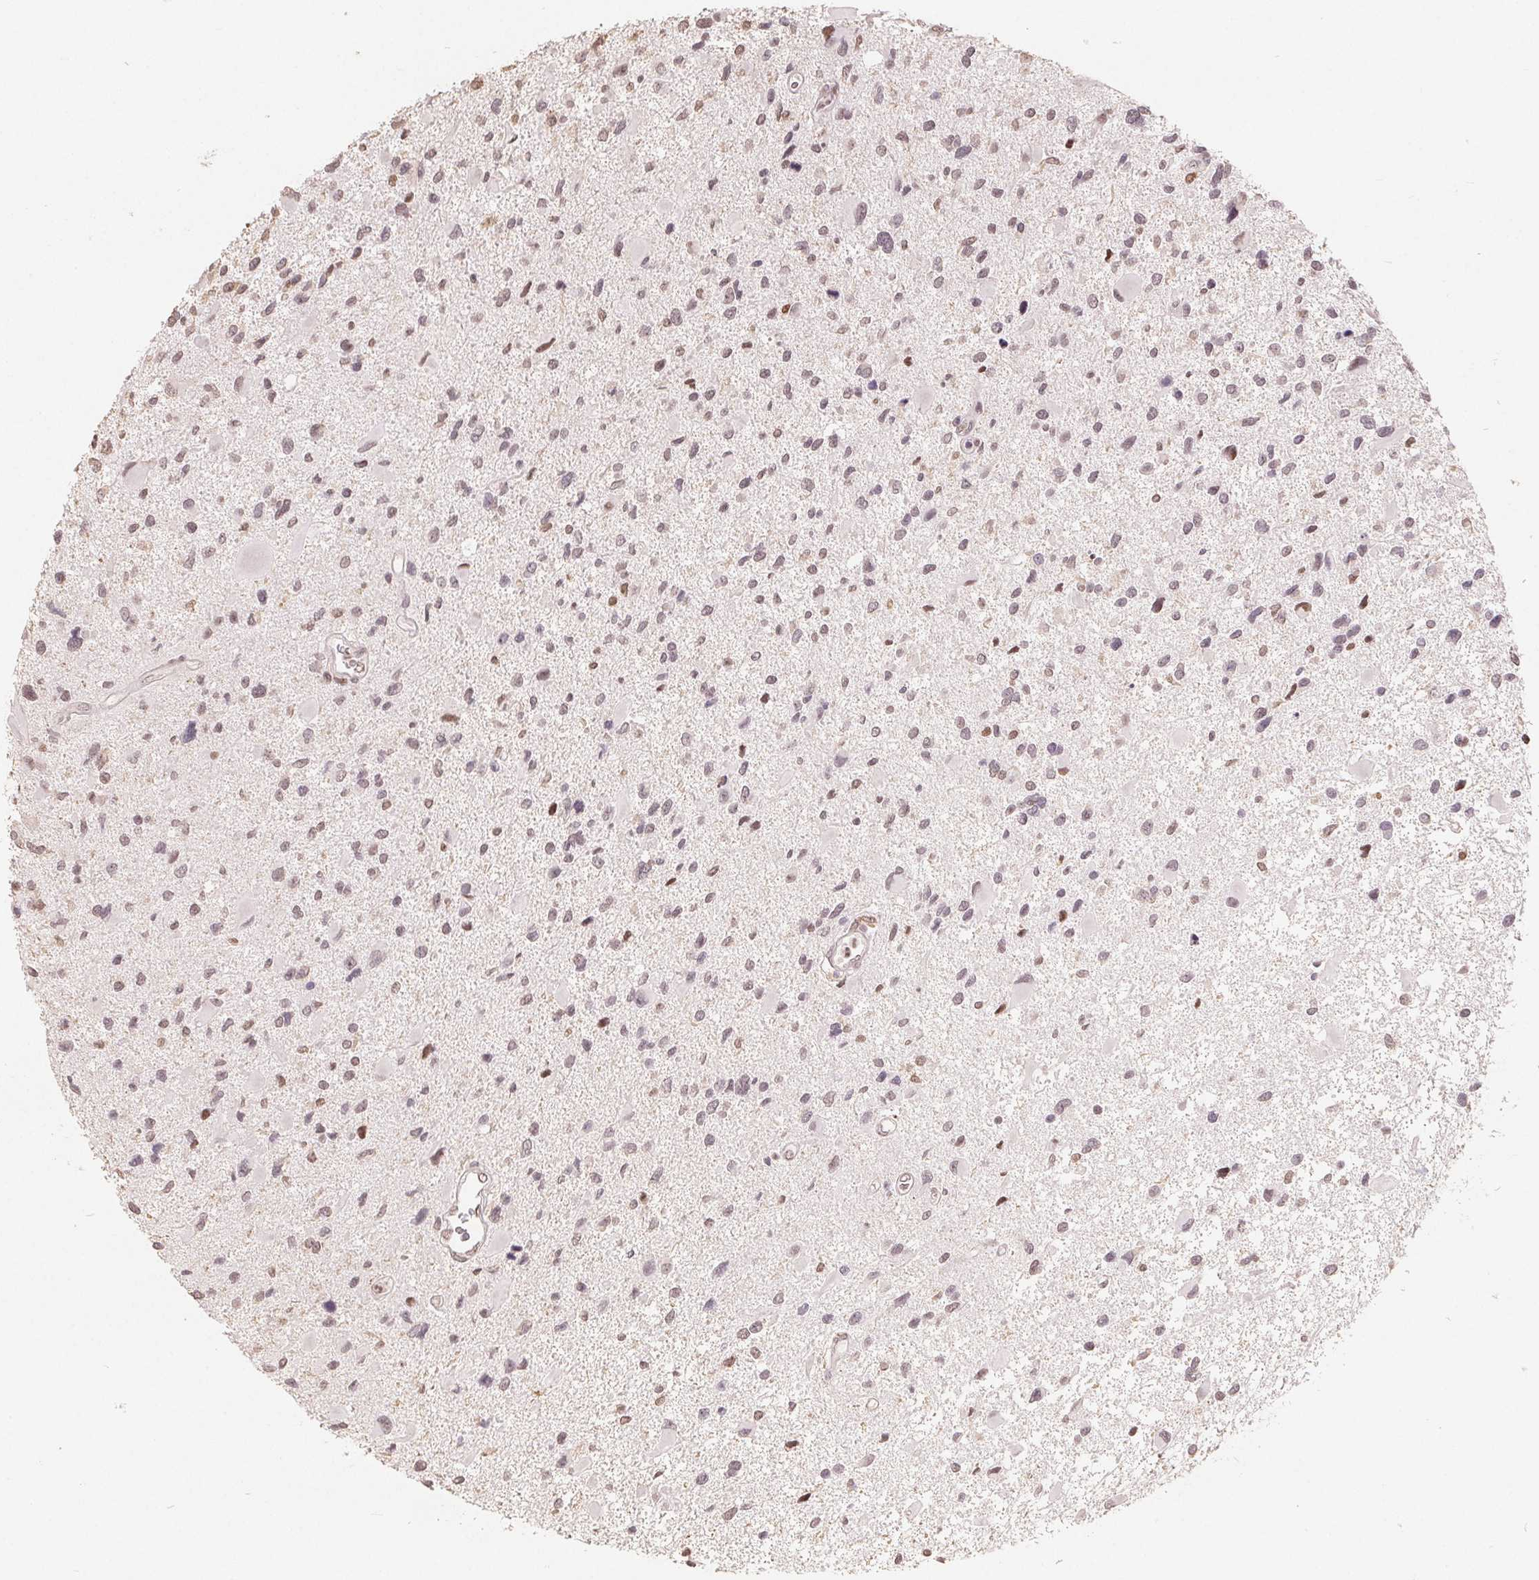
{"staining": {"intensity": "weak", "quantity": "25%-75%", "location": "nuclear"}, "tissue": "glioma", "cell_type": "Tumor cells", "image_type": "cancer", "snomed": [{"axis": "morphology", "description": "Glioma, malignant, Low grade"}, {"axis": "topography", "description": "Brain"}], "caption": "A micrograph of malignant low-grade glioma stained for a protein exhibits weak nuclear brown staining in tumor cells.", "gene": "CCDC138", "patient": {"sex": "female", "age": 32}}